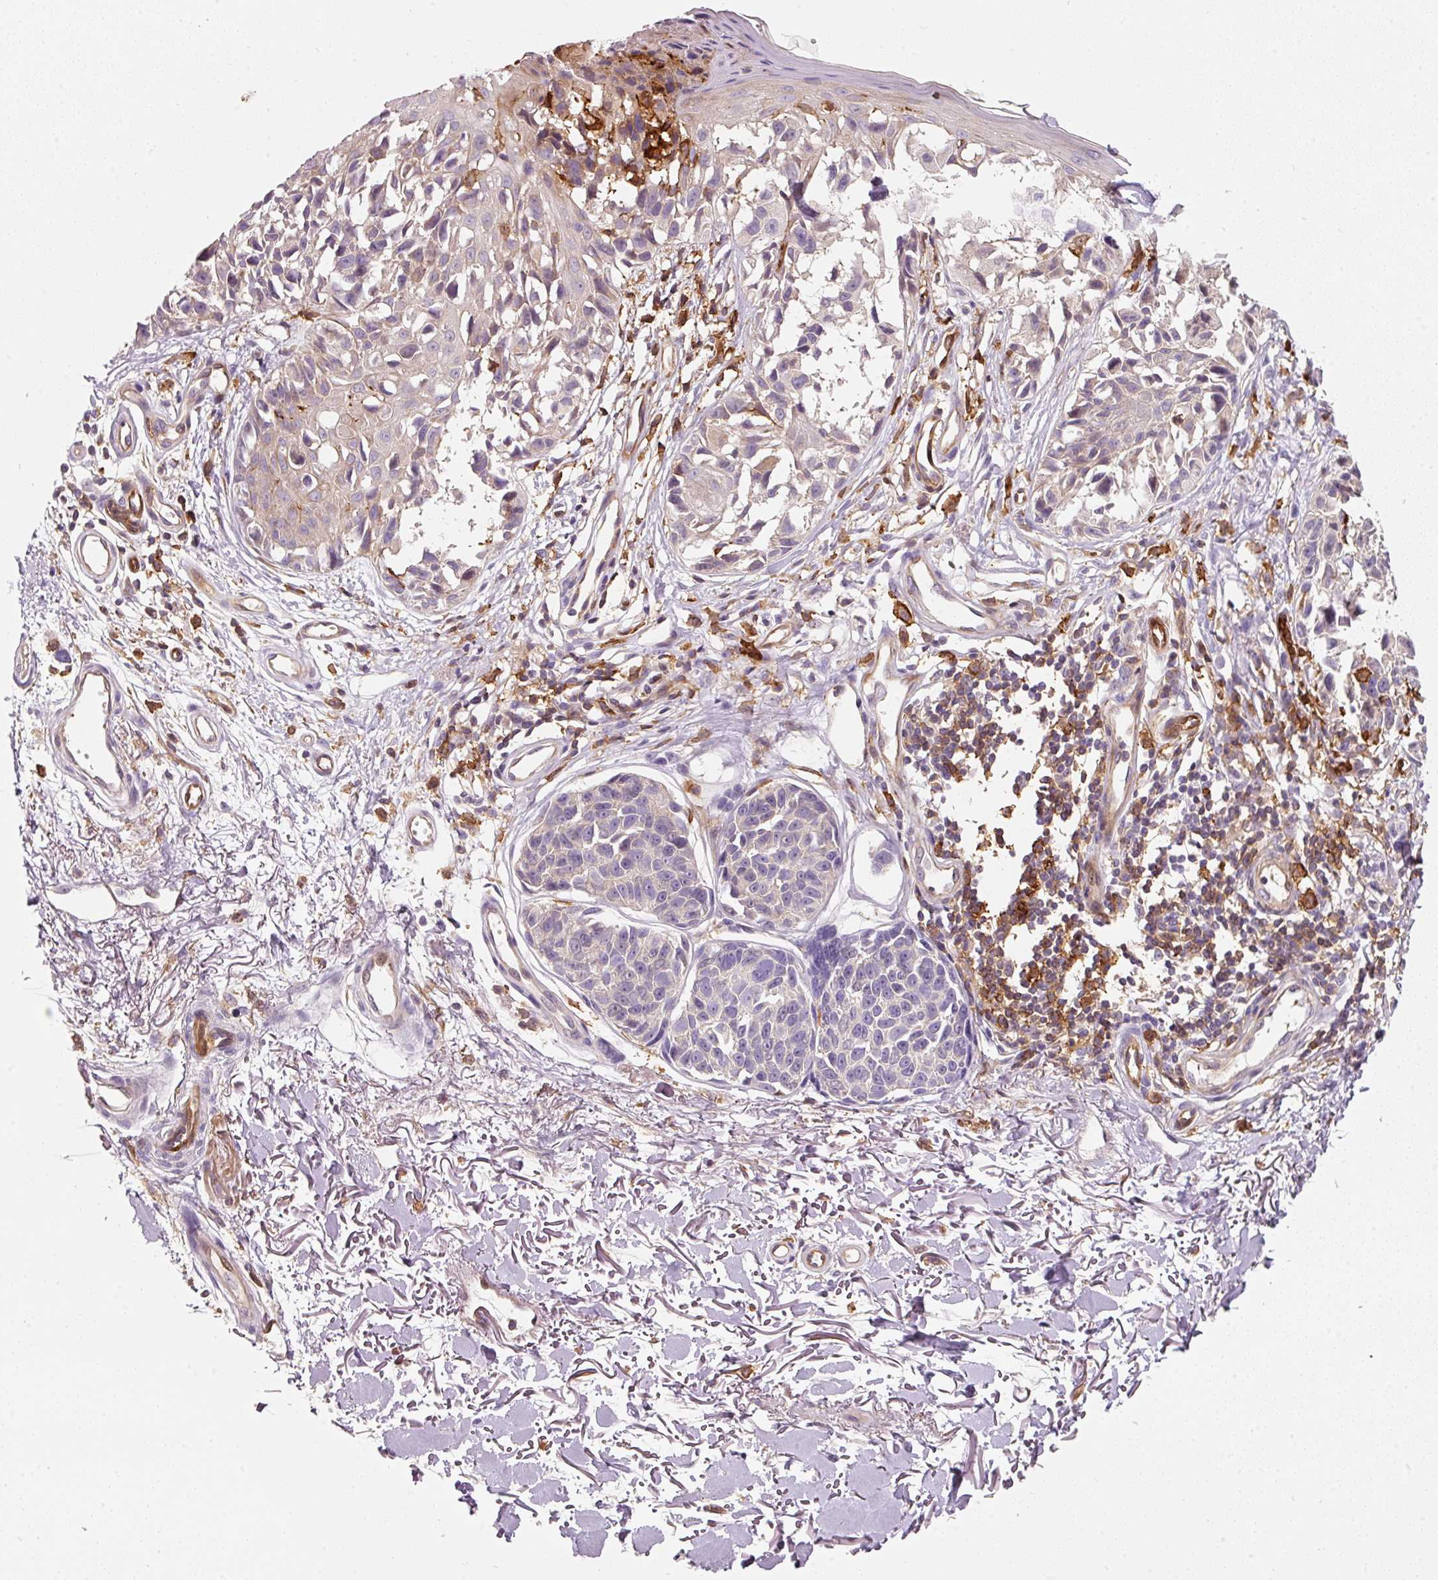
{"staining": {"intensity": "negative", "quantity": "none", "location": "none"}, "tissue": "melanoma", "cell_type": "Tumor cells", "image_type": "cancer", "snomed": [{"axis": "morphology", "description": "Malignant melanoma, NOS"}, {"axis": "topography", "description": "Skin"}], "caption": "A photomicrograph of human malignant melanoma is negative for staining in tumor cells. (Immunohistochemistry (ihc), brightfield microscopy, high magnification).", "gene": "IQGAP2", "patient": {"sex": "male", "age": 73}}